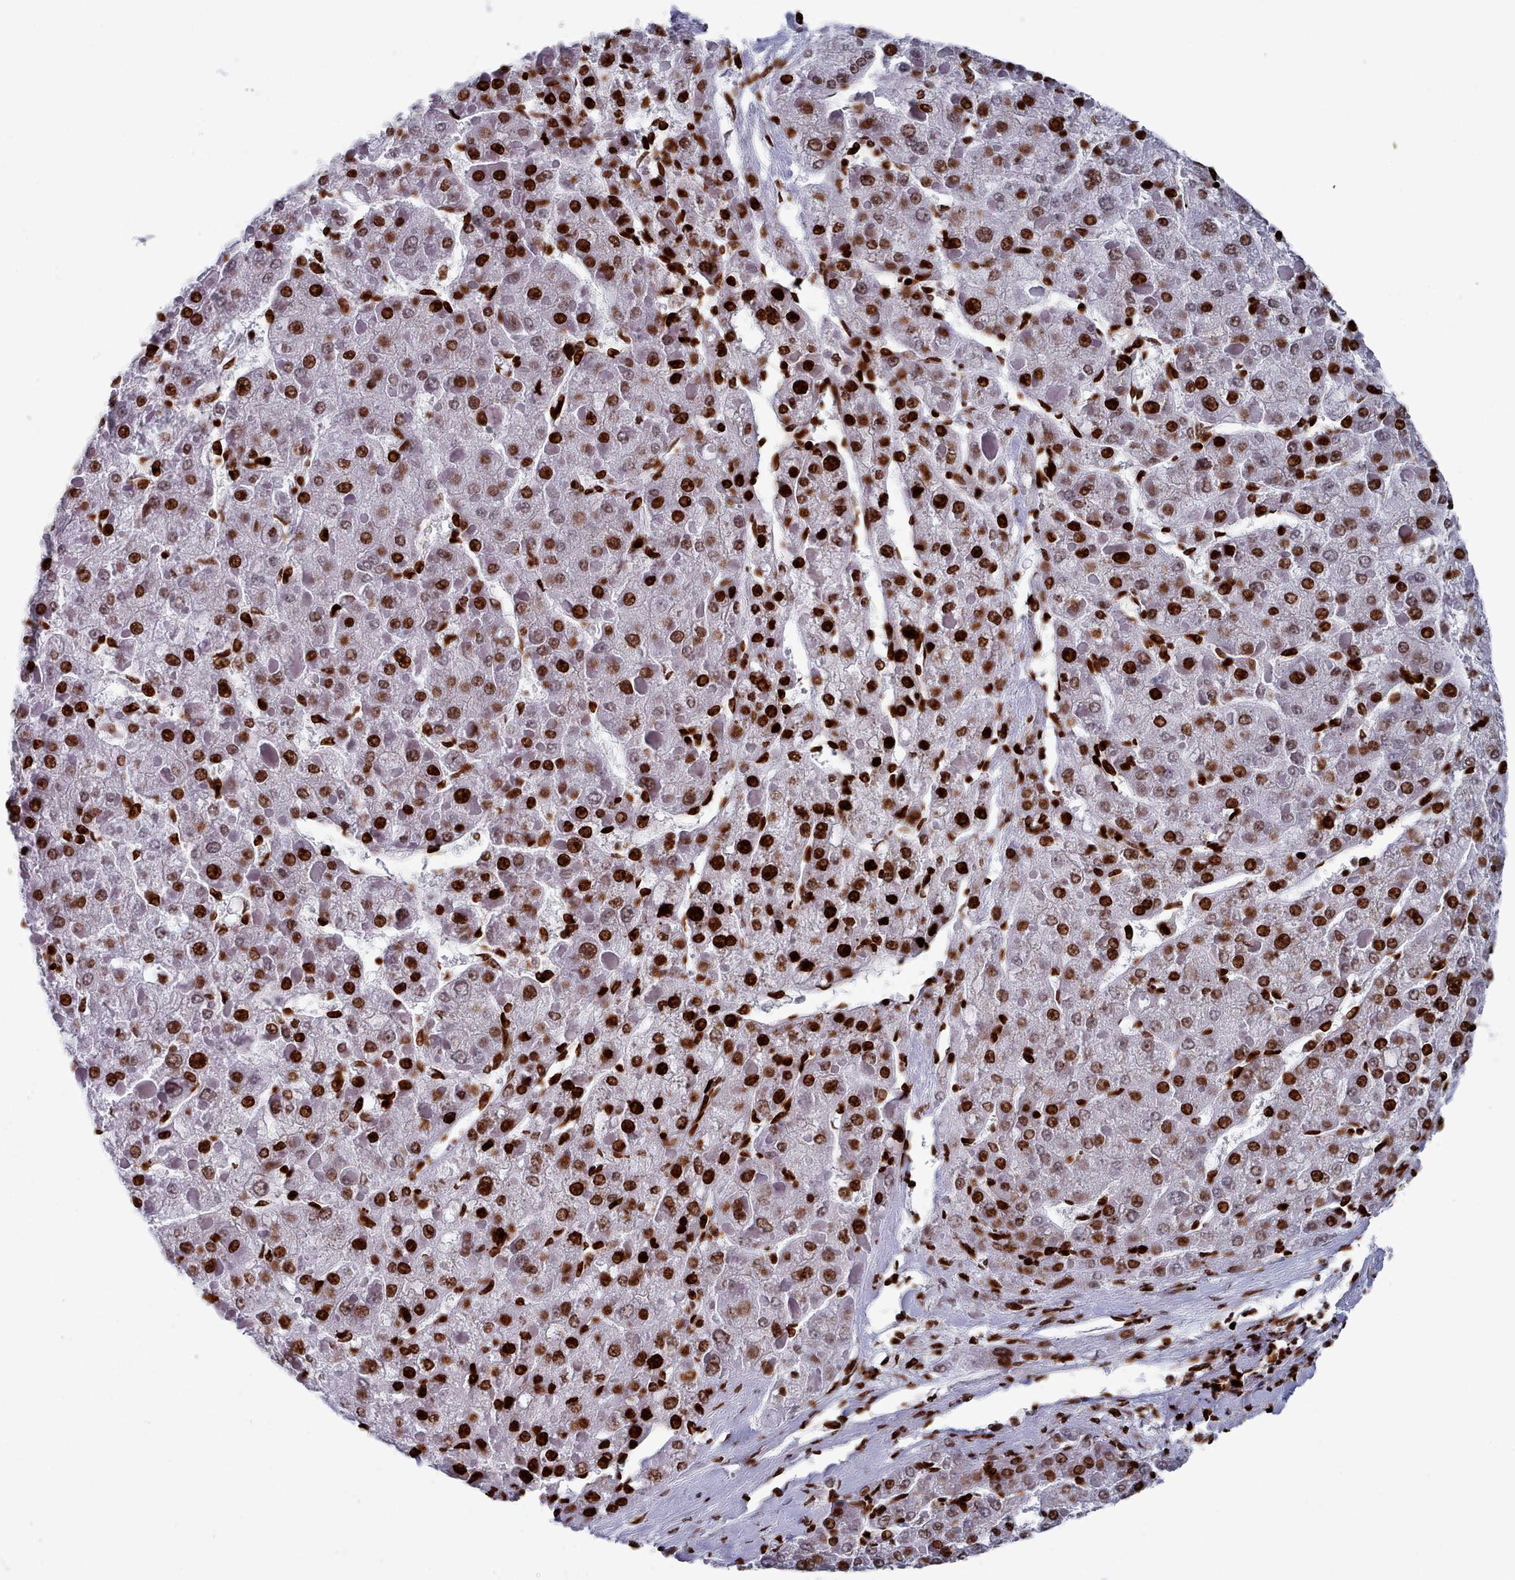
{"staining": {"intensity": "strong", "quantity": ">75%", "location": "nuclear"}, "tissue": "liver cancer", "cell_type": "Tumor cells", "image_type": "cancer", "snomed": [{"axis": "morphology", "description": "Carcinoma, Hepatocellular, NOS"}, {"axis": "topography", "description": "Liver"}], "caption": "A histopathology image showing strong nuclear expression in approximately >75% of tumor cells in liver cancer, as visualized by brown immunohistochemical staining.", "gene": "PCDHB12", "patient": {"sex": "female", "age": 73}}